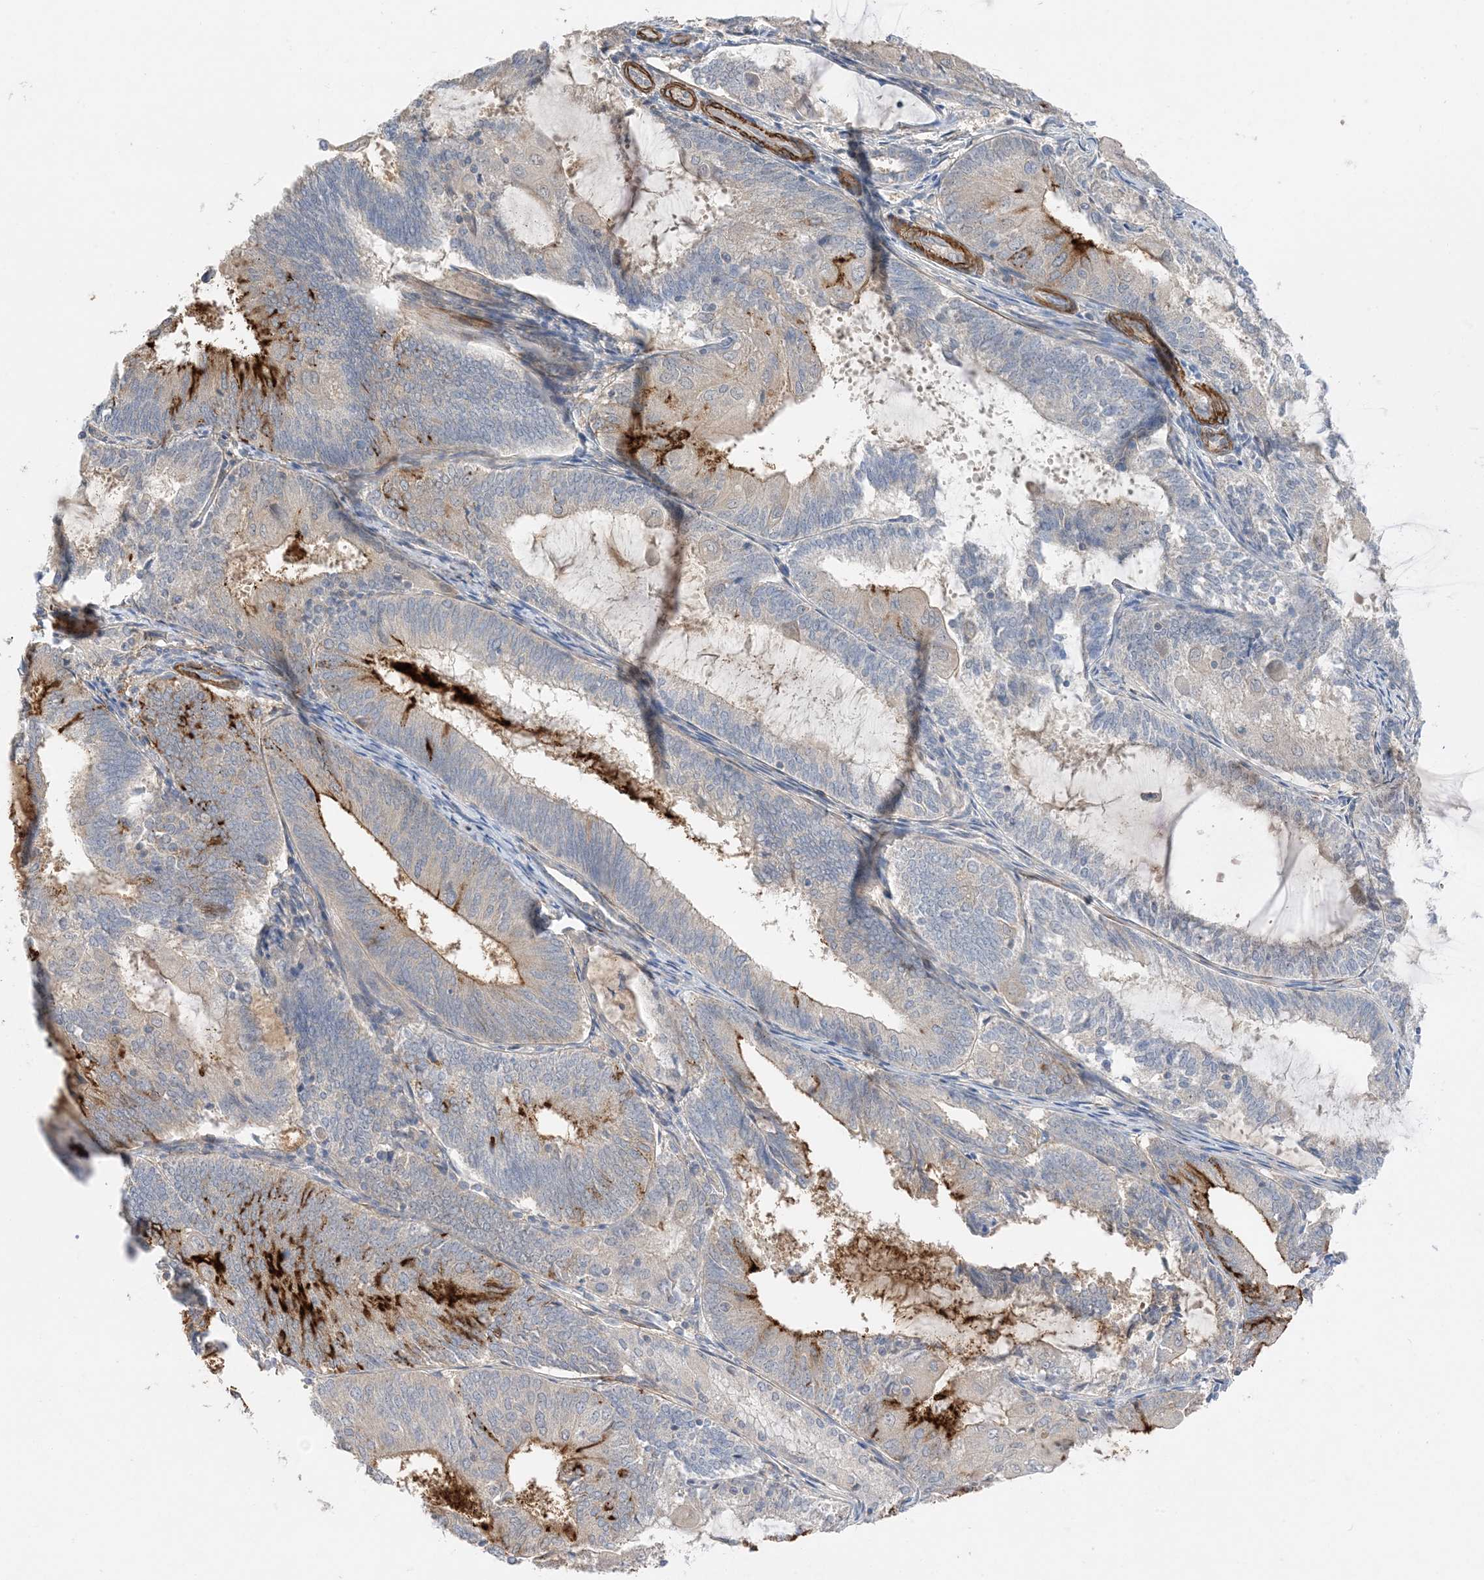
{"staining": {"intensity": "strong", "quantity": "<25%", "location": "cytoplasmic/membranous"}, "tissue": "endometrial cancer", "cell_type": "Tumor cells", "image_type": "cancer", "snomed": [{"axis": "morphology", "description": "Adenocarcinoma, NOS"}, {"axis": "topography", "description": "Endometrium"}], "caption": "A brown stain highlights strong cytoplasmic/membranous expression of a protein in human endometrial cancer tumor cells.", "gene": "KIFBP", "patient": {"sex": "female", "age": 81}}